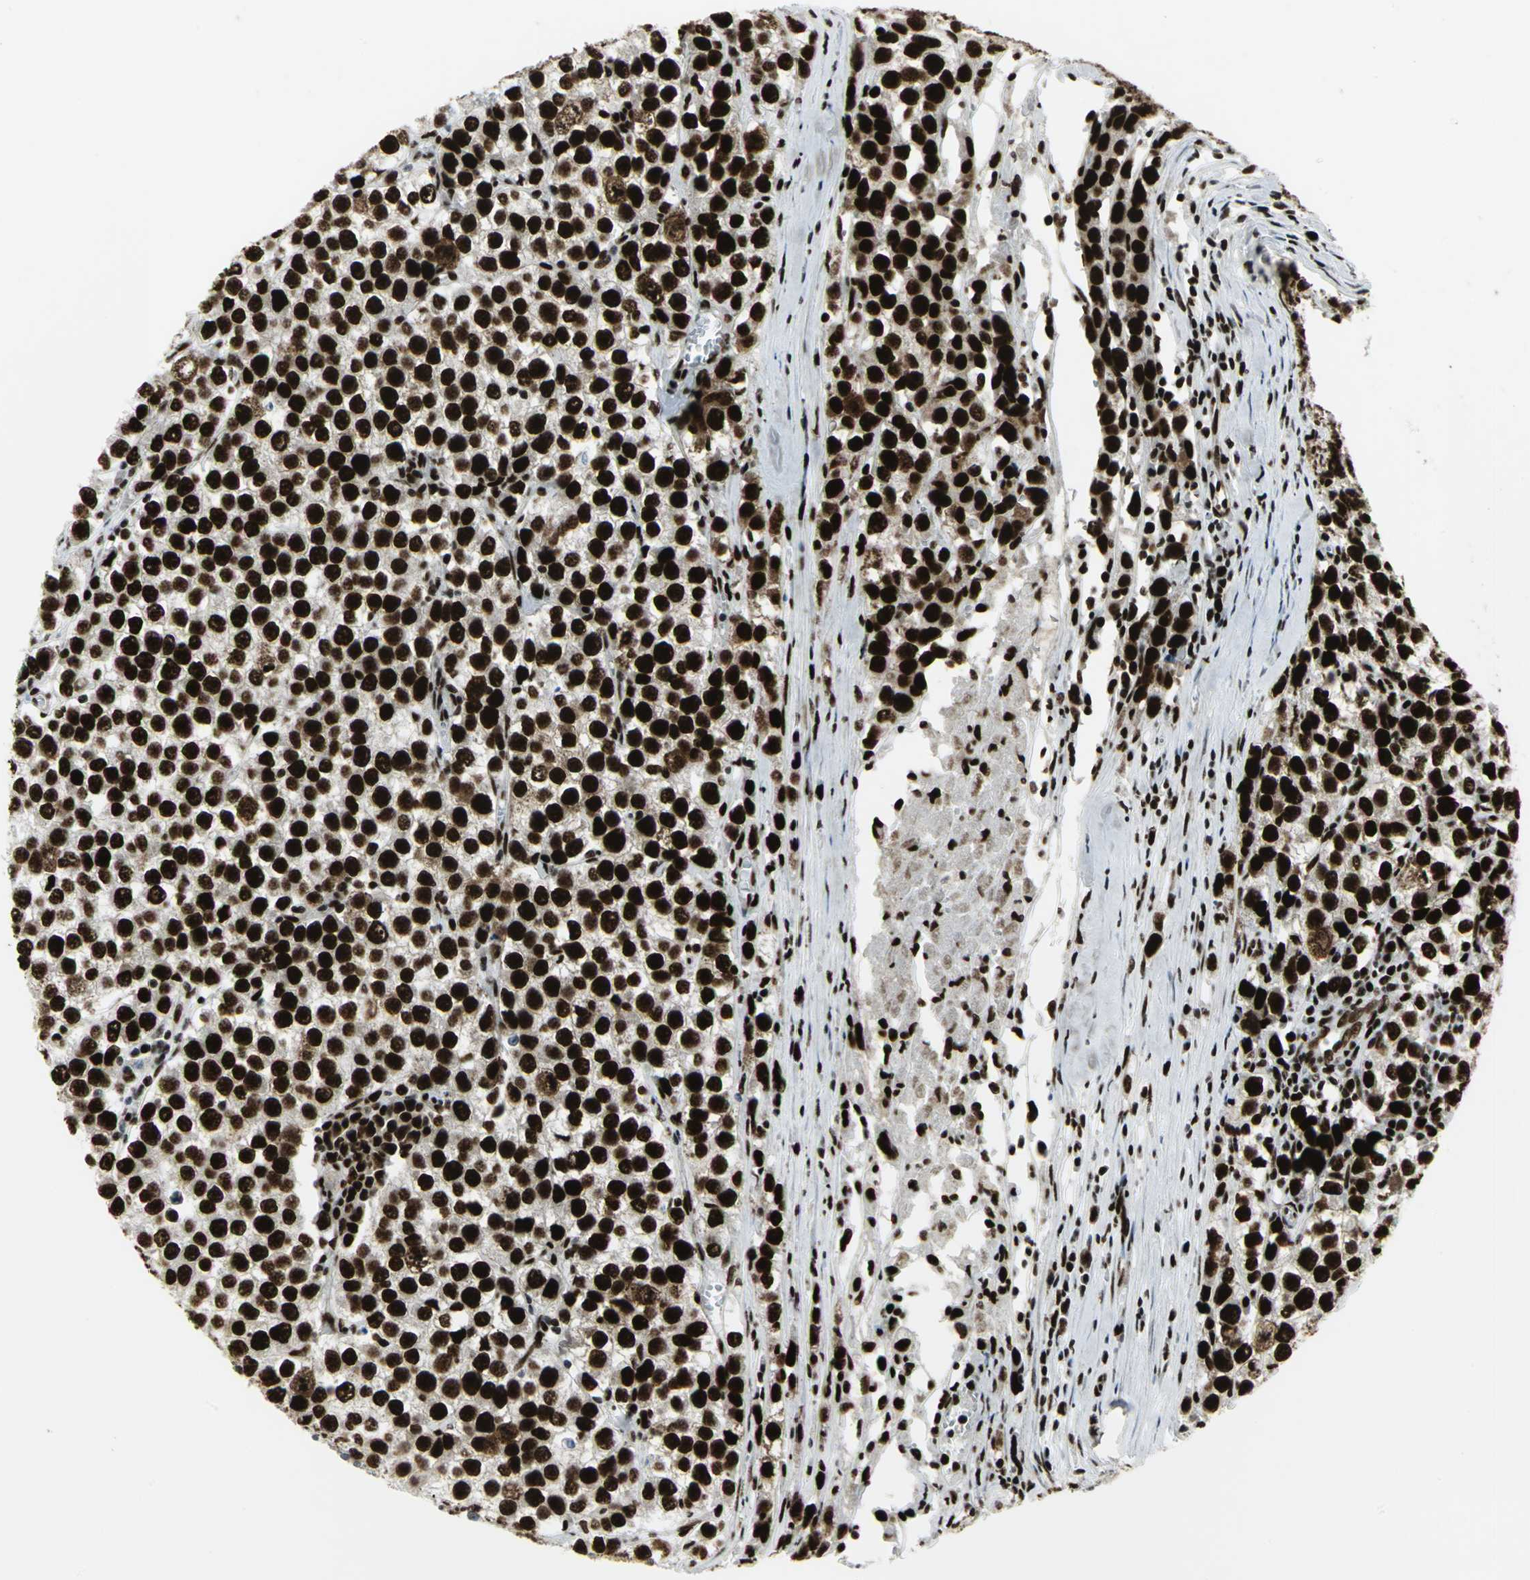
{"staining": {"intensity": "strong", "quantity": ">75%", "location": "nuclear"}, "tissue": "testis cancer", "cell_type": "Tumor cells", "image_type": "cancer", "snomed": [{"axis": "morphology", "description": "Seminoma, NOS"}, {"axis": "morphology", "description": "Carcinoma, Embryonal, NOS"}, {"axis": "topography", "description": "Testis"}], "caption": "Protein expression analysis of human embryonal carcinoma (testis) reveals strong nuclear positivity in approximately >75% of tumor cells.", "gene": "SMARCA4", "patient": {"sex": "male", "age": 52}}